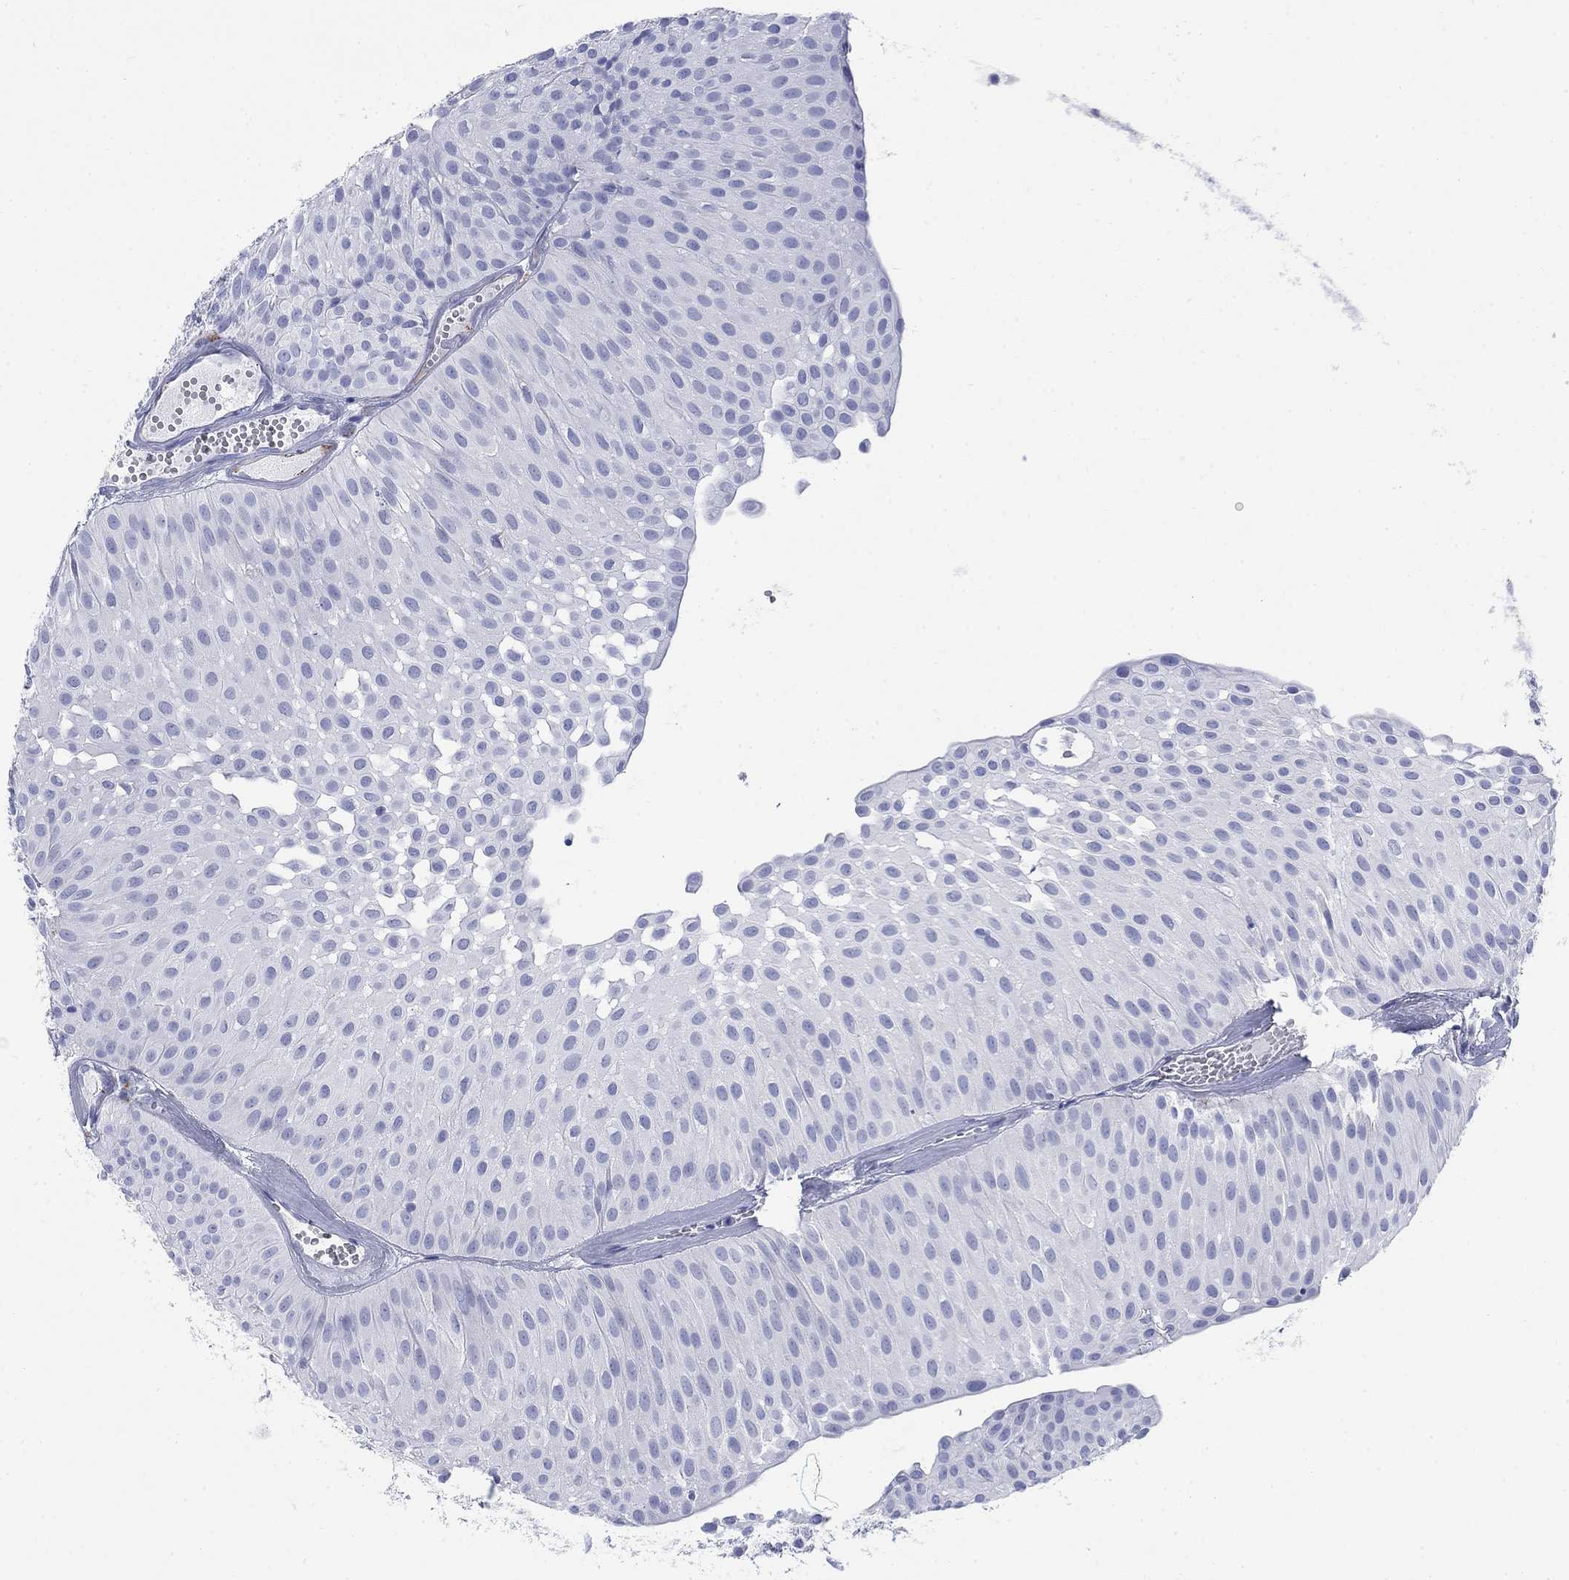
{"staining": {"intensity": "negative", "quantity": "none", "location": "none"}, "tissue": "urothelial cancer", "cell_type": "Tumor cells", "image_type": "cancer", "snomed": [{"axis": "morphology", "description": "Urothelial carcinoma, Low grade"}, {"axis": "topography", "description": "Urinary bladder"}], "caption": "High magnification brightfield microscopy of low-grade urothelial carcinoma stained with DAB (brown) and counterstained with hematoxylin (blue): tumor cells show no significant positivity.", "gene": "IGF2BP3", "patient": {"sex": "male", "age": 64}}